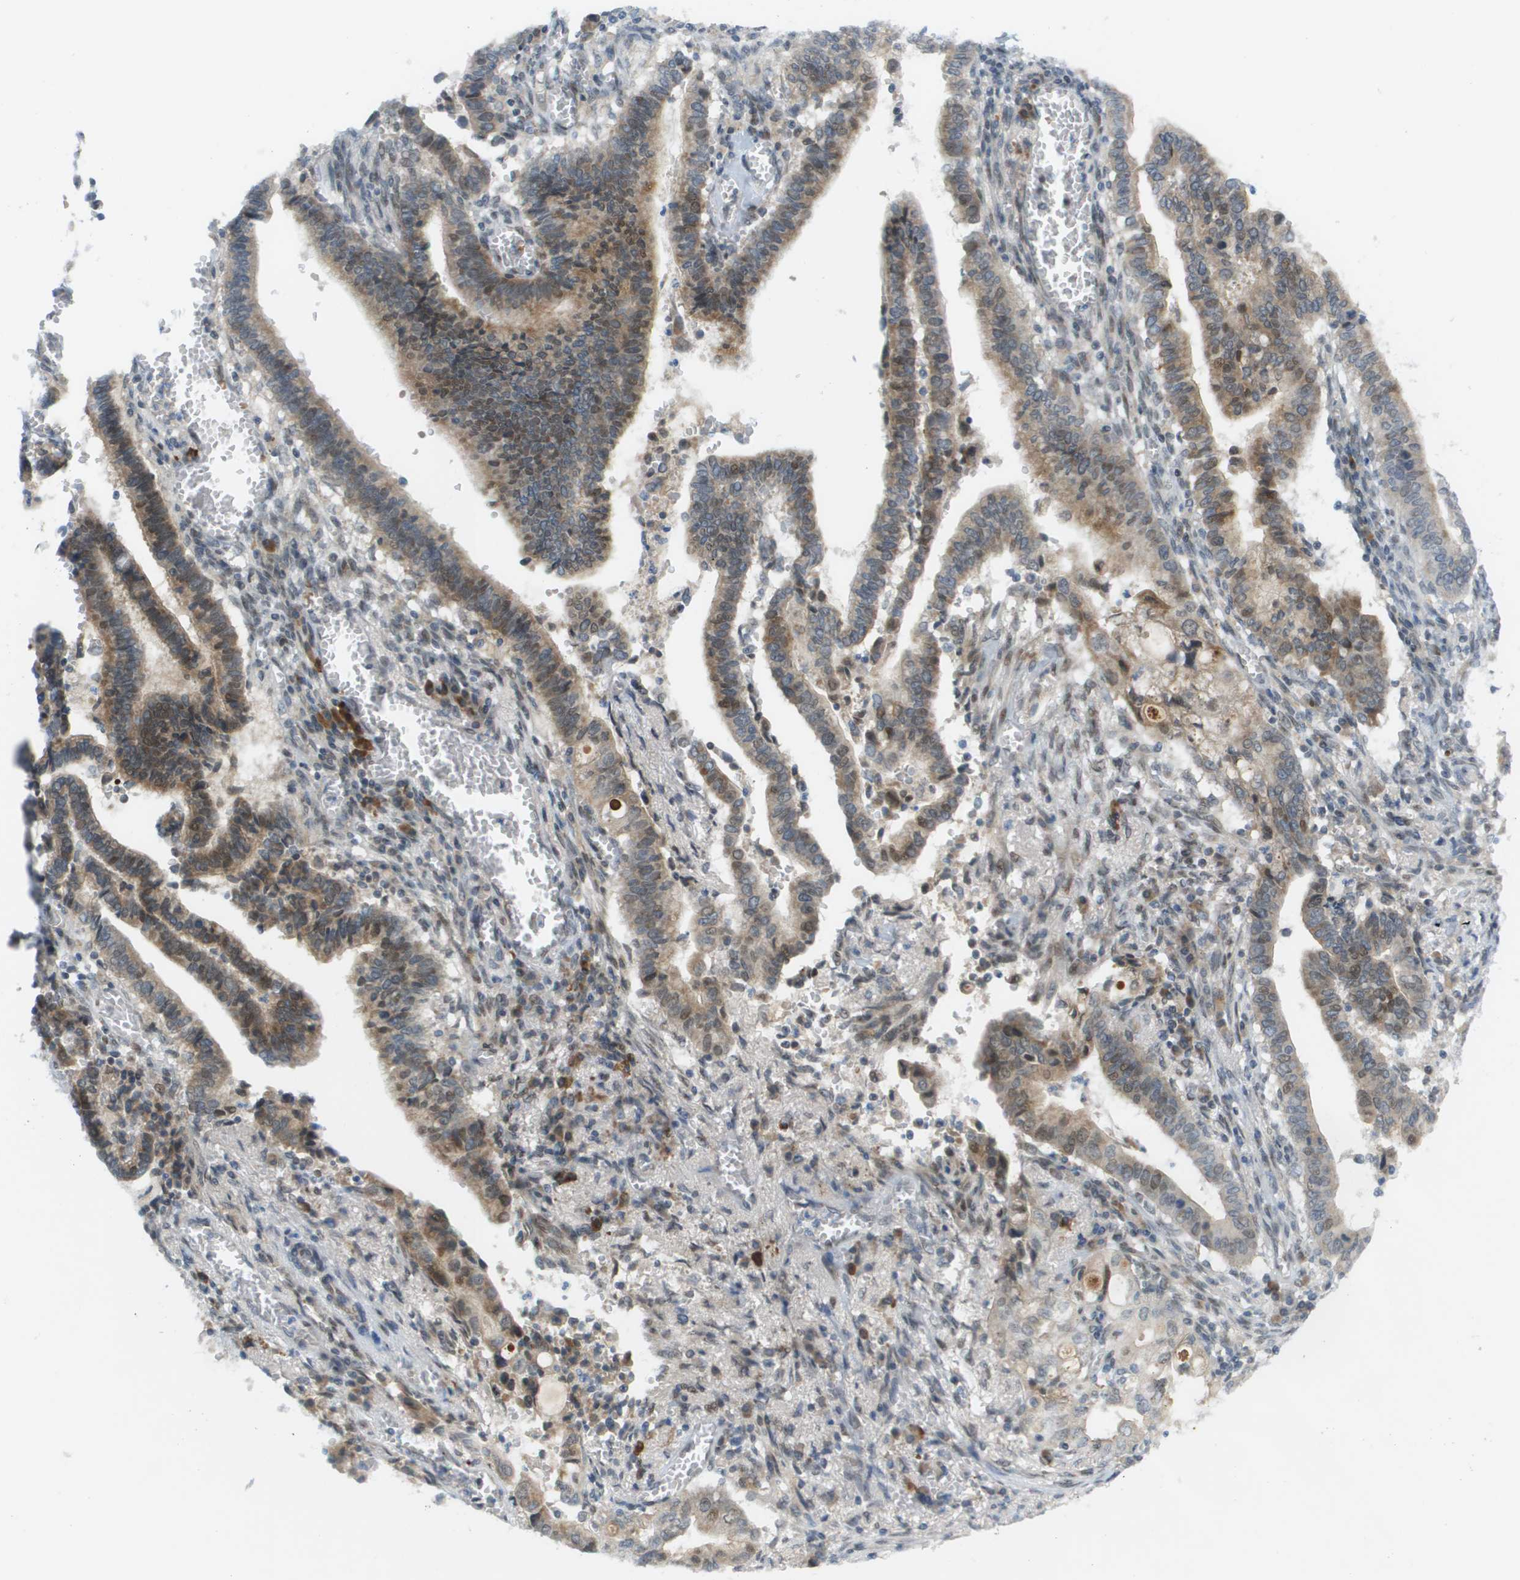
{"staining": {"intensity": "moderate", "quantity": ">75%", "location": "cytoplasmic/membranous,nuclear"}, "tissue": "cervical cancer", "cell_type": "Tumor cells", "image_type": "cancer", "snomed": [{"axis": "morphology", "description": "Adenocarcinoma, NOS"}, {"axis": "topography", "description": "Cervix"}], "caption": "DAB (3,3'-diaminobenzidine) immunohistochemical staining of cervical adenocarcinoma exhibits moderate cytoplasmic/membranous and nuclear protein expression in about >75% of tumor cells.", "gene": "CACNB4", "patient": {"sex": "female", "age": 44}}